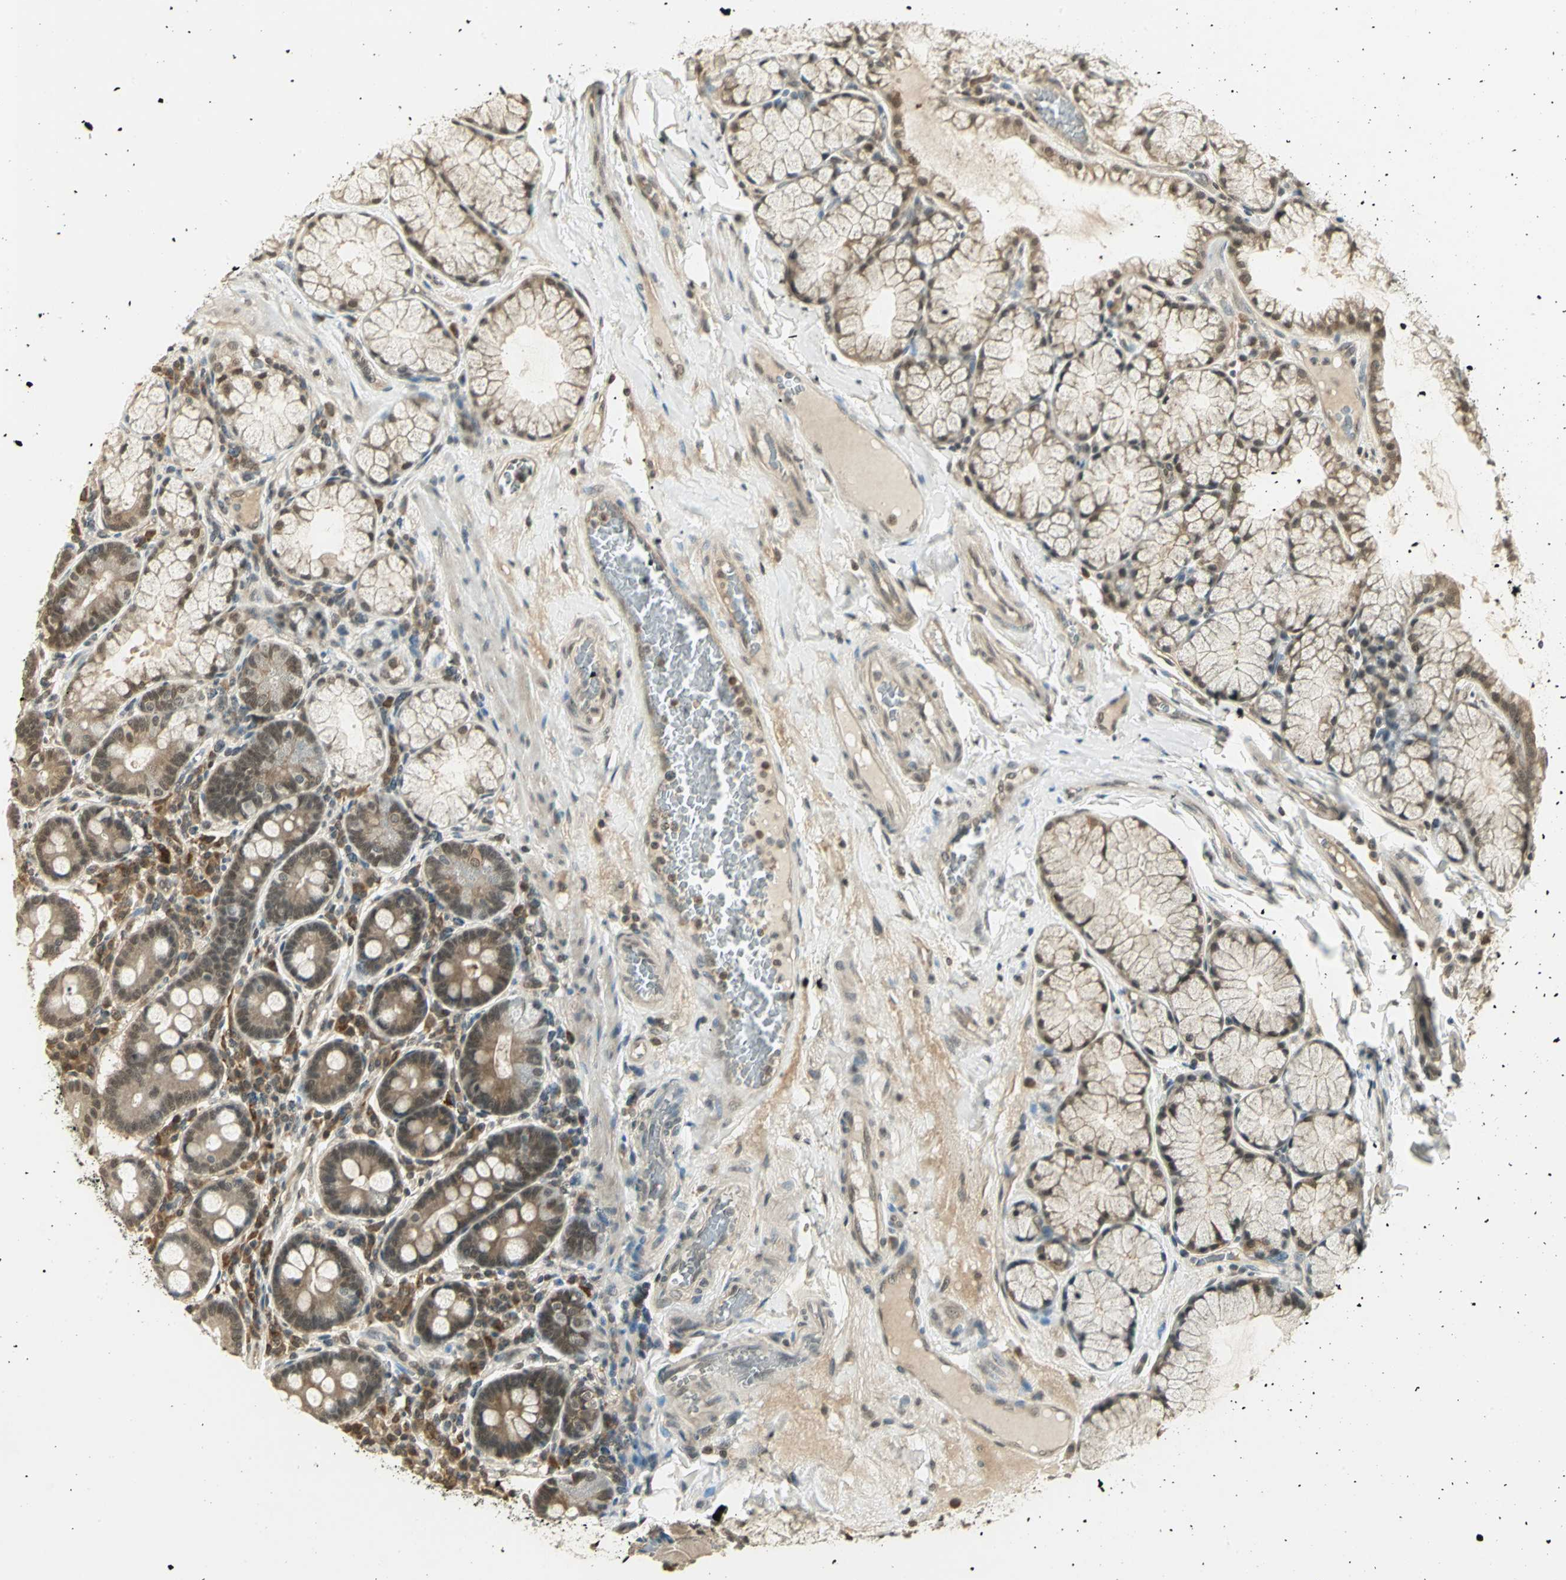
{"staining": {"intensity": "moderate", "quantity": ">75%", "location": "cytoplasmic/membranous"}, "tissue": "duodenum", "cell_type": "Glandular cells", "image_type": "normal", "snomed": [{"axis": "morphology", "description": "Normal tissue, NOS"}, {"axis": "topography", "description": "Duodenum"}], "caption": "Approximately >75% of glandular cells in unremarkable human duodenum display moderate cytoplasmic/membranous protein expression as visualized by brown immunohistochemical staining.", "gene": "CDC34", "patient": {"sex": "male", "age": 50}}